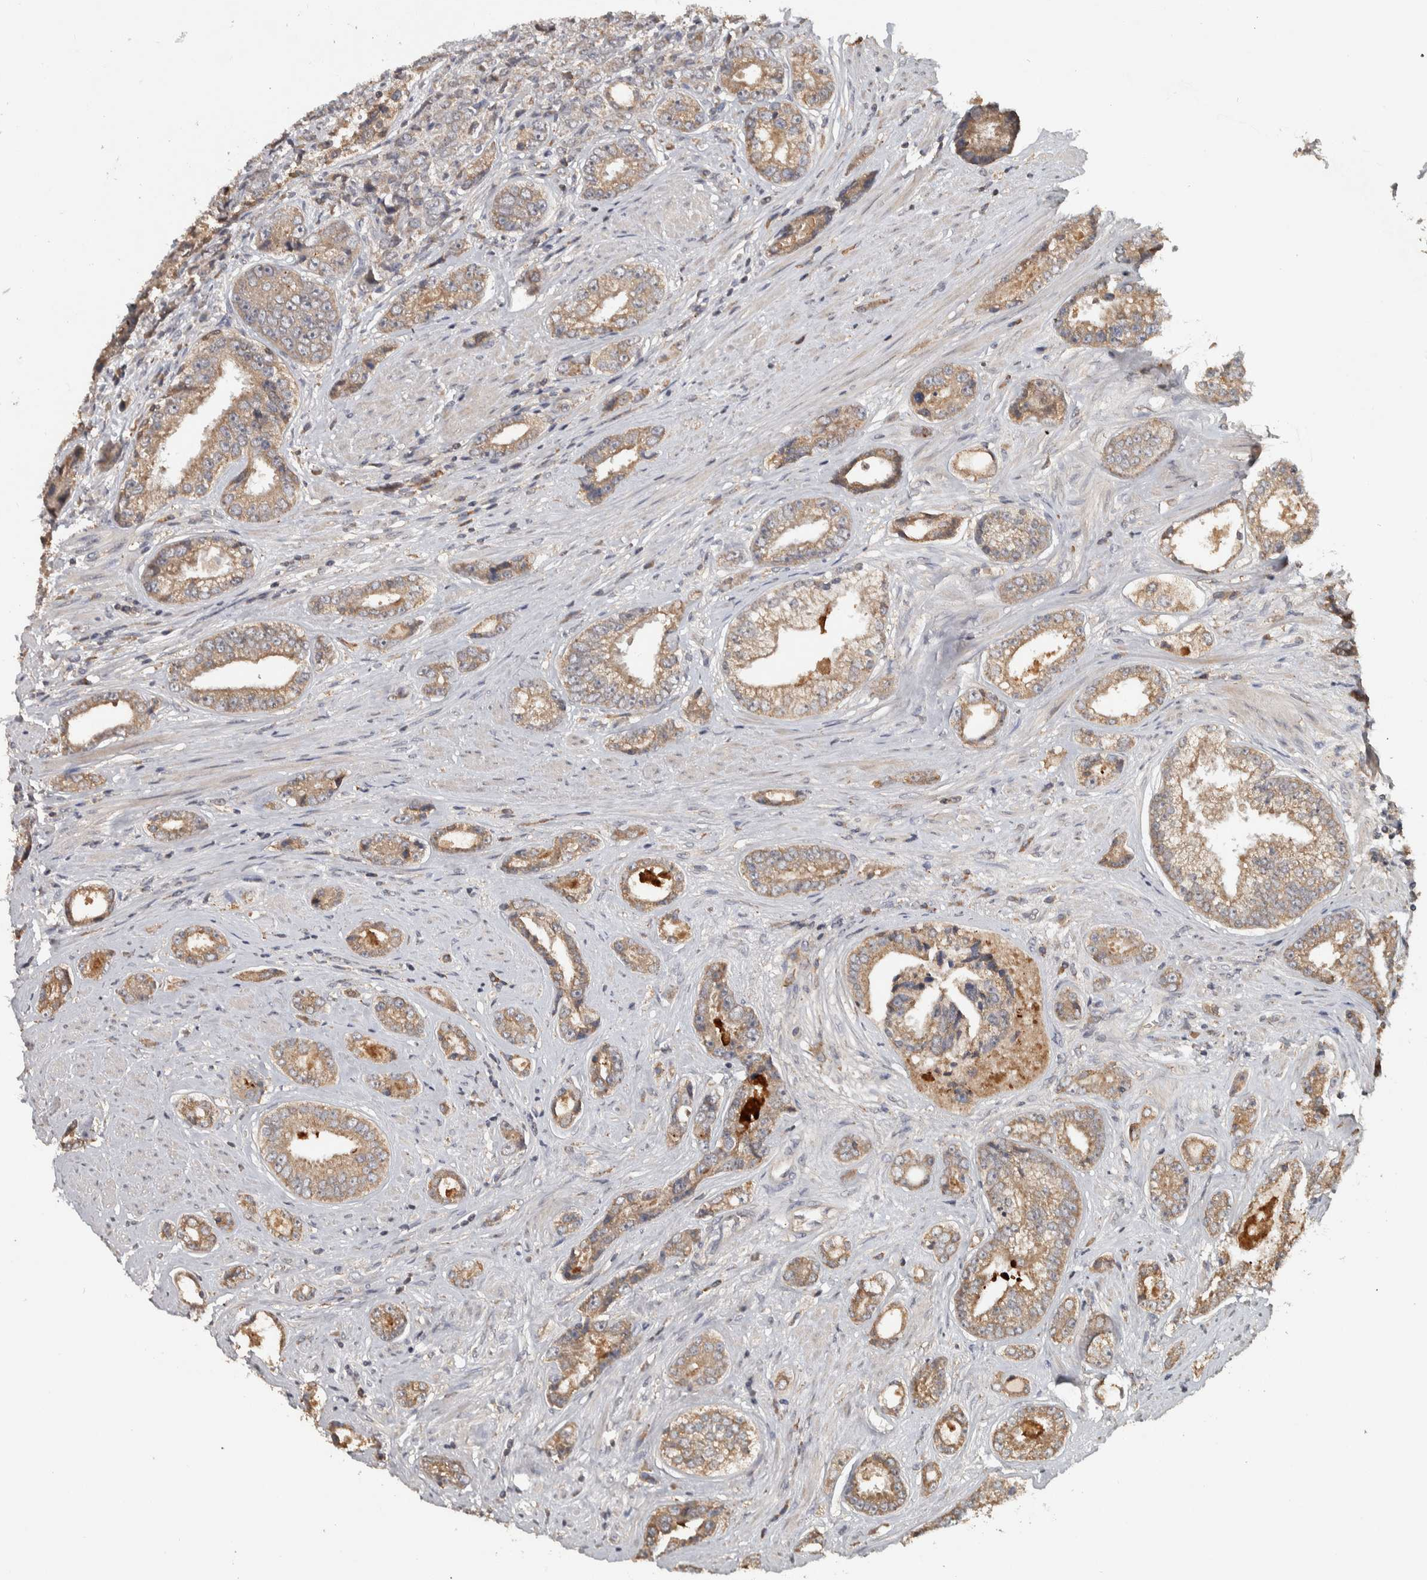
{"staining": {"intensity": "weak", "quantity": "25%-75%", "location": "cytoplasmic/membranous"}, "tissue": "prostate cancer", "cell_type": "Tumor cells", "image_type": "cancer", "snomed": [{"axis": "morphology", "description": "Adenocarcinoma, High grade"}, {"axis": "topography", "description": "Prostate"}], "caption": "A low amount of weak cytoplasmic/membranous positivity is appreciated in about 25%-75% of tumor cells in prostate adenocarcinoma (high-grade) tissue.", "gene": "EIF3H", "patient": {"sex": "male", "age": 61}}